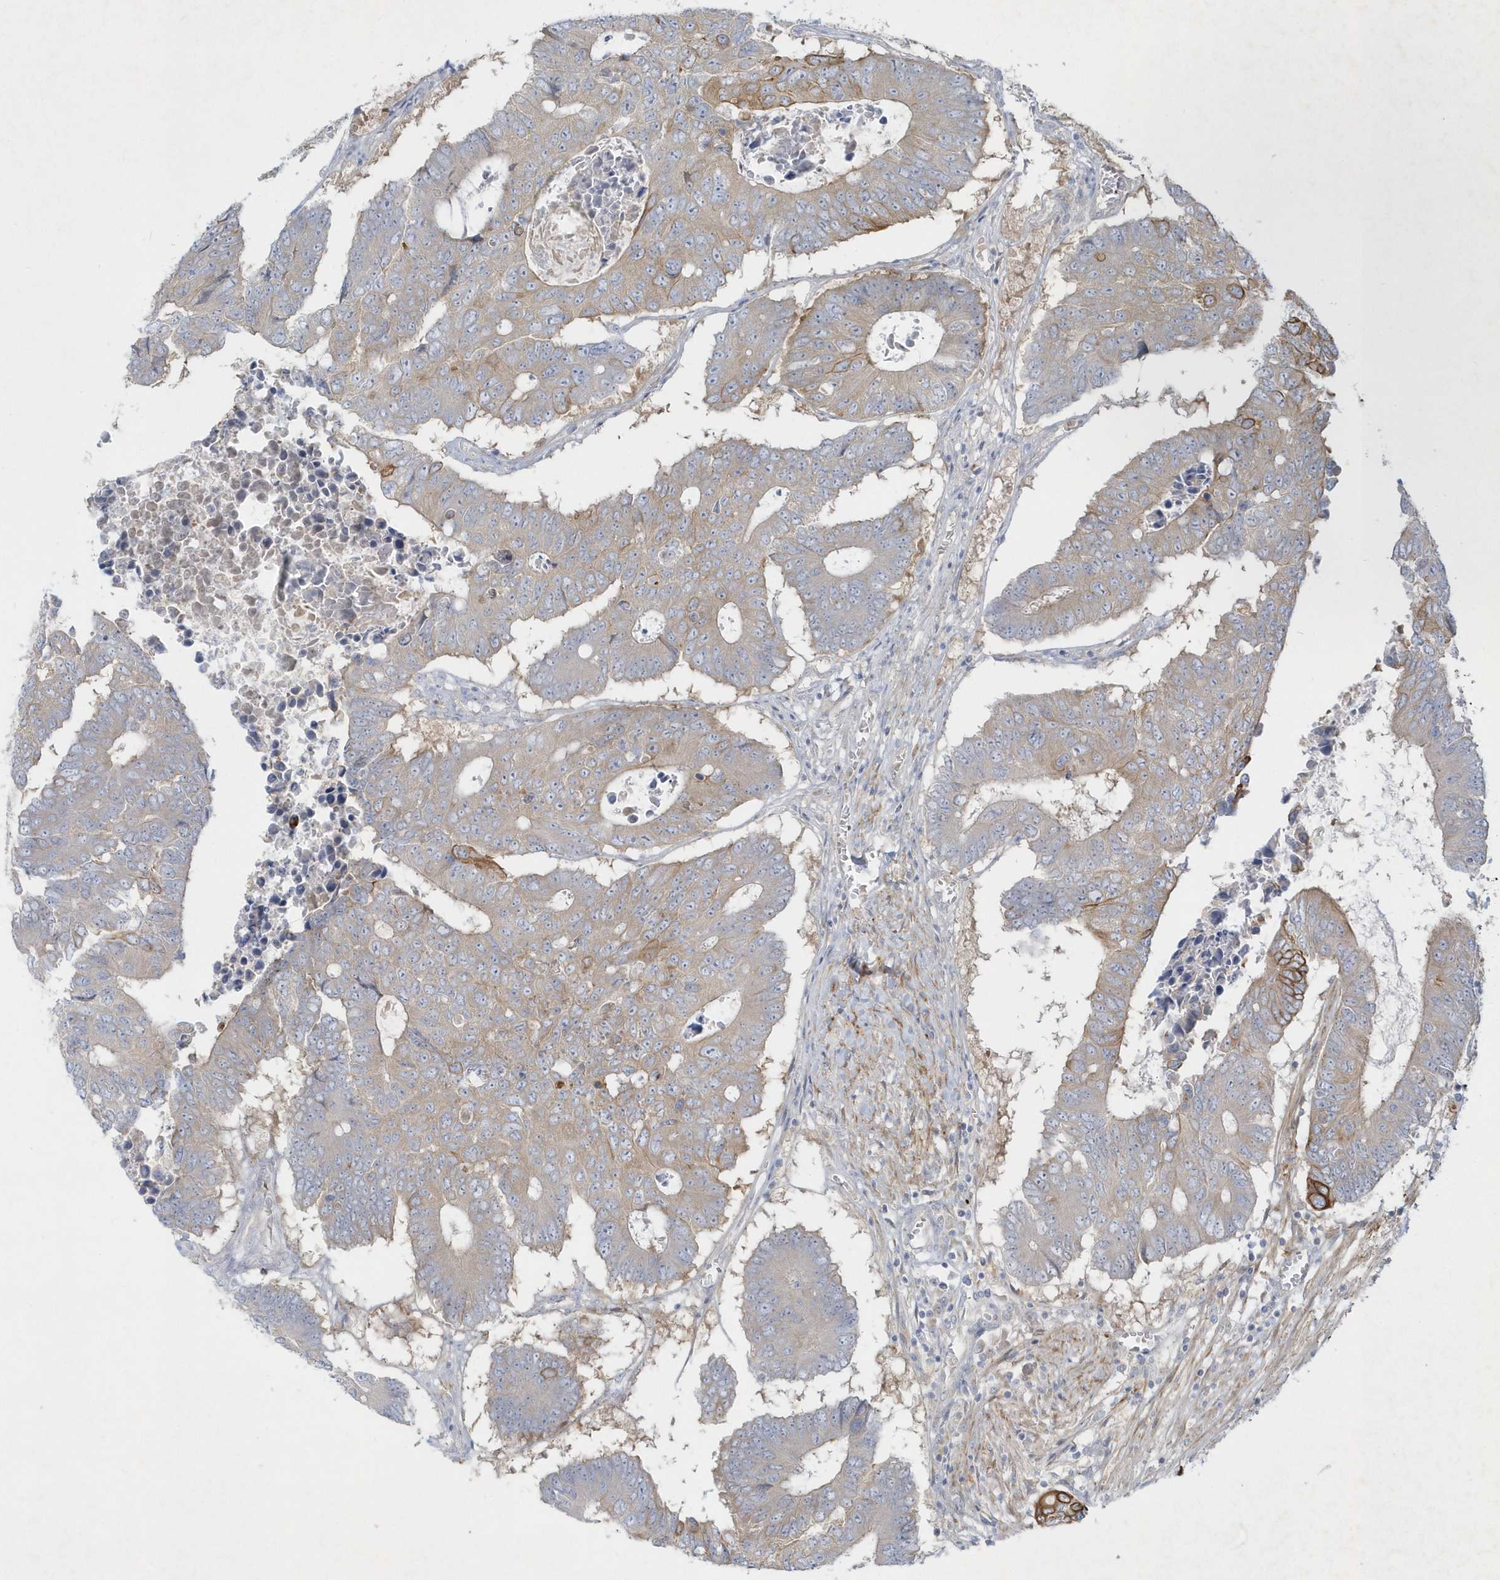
{"staining": {"intensity": "moderate", "quantity": "25%-75%", "location": "cytoplasmic/membranous"}, "tissue": "colorectal cancer", "cell_type": "Tumor cells", "image_type": "cancer", "snomed": [{"axis": "morphology", "description": "Adenocarcinoma, NOS"}, {"axis": "topography", "description": "Colon"}], "caption": "Immunohistochemical staining of adenocarcinoma (colorectal) shows moderate cytoplasmic/membranous protein positivity in about 25%-75% of tumor cells. (brown staining indicates protein expression, while blue staining denotes nuclei).", "gene": "LARS1", "patient": {"sex": "male", "age": 87}}